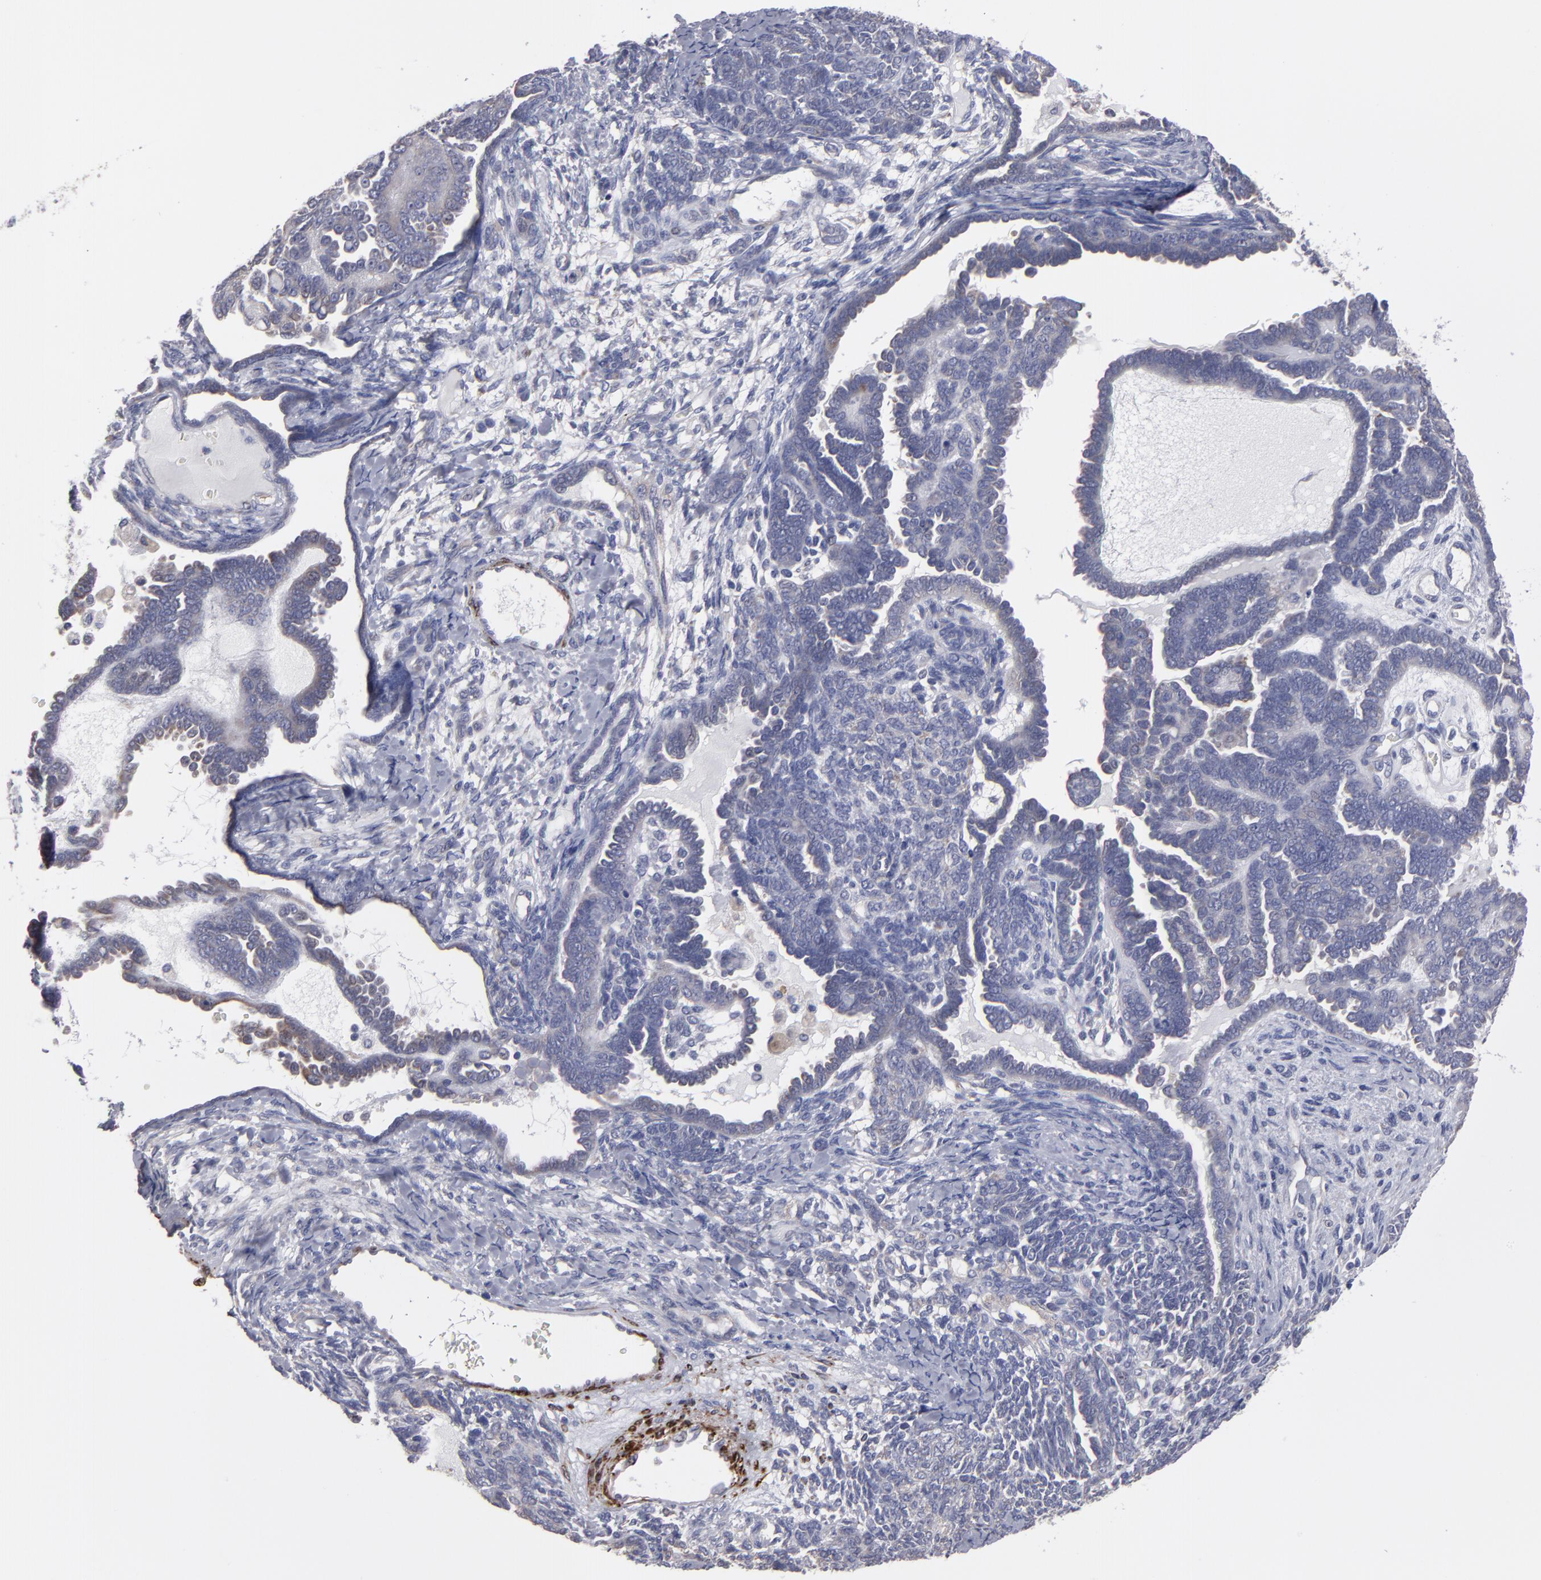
{"staining": {"intensity": "weak", "quantity": "<25%", "location": "cytoplasmic/membranous"}, "tissue": "endometrial cancer", "cell_type": "Tumor cells", "image_type": "cancer", "snomed": [{"axis": "morphology", "description": "Neoplasm, malignant, NOS"}, {"axis": "topography", "description": "Endometrium"}], "caption": "Immunohistochemical staining of endometrial cancer exhibits no significant staining in tumor cells.", "gene": "SLMAP", "patient": {"sex": "female", "age": 74}}